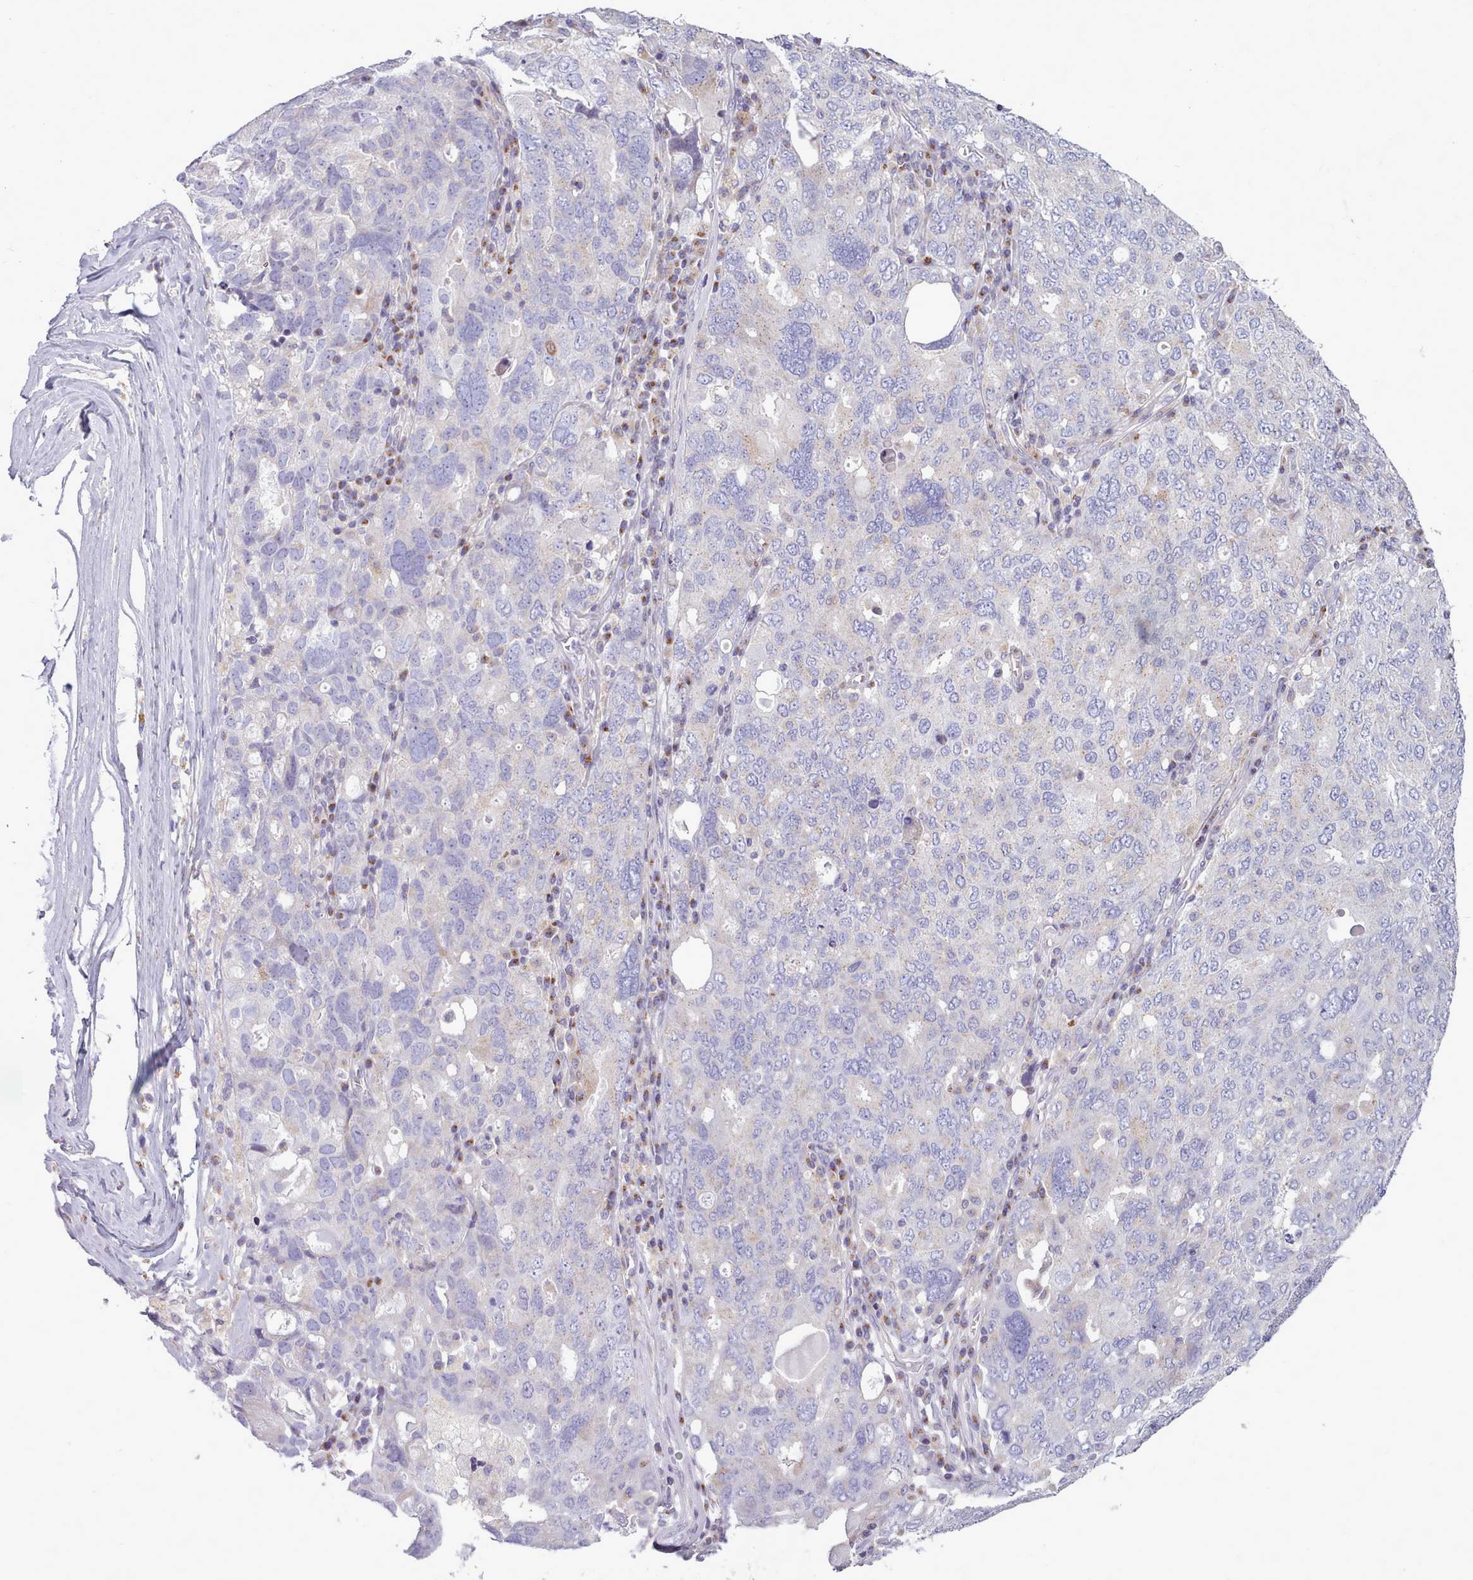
{"staining": {"intensity": "negative", "quantity": "none", "location": "none"}, "tissue": "ovarian cancer", "cell_type": "Tumor cells", "image_type": "cancer", "snomed": [{"axis": "morphology", "description": "Carcinoma, endometroid"}, {"axis": "topography", "description": "Ovary"}], "caption": "There is no significant positivity in tumor cells of ovarian endometroid carcinoma.", "gene": "MYRFL", "patient": {"sex": "female", "age": 62}}